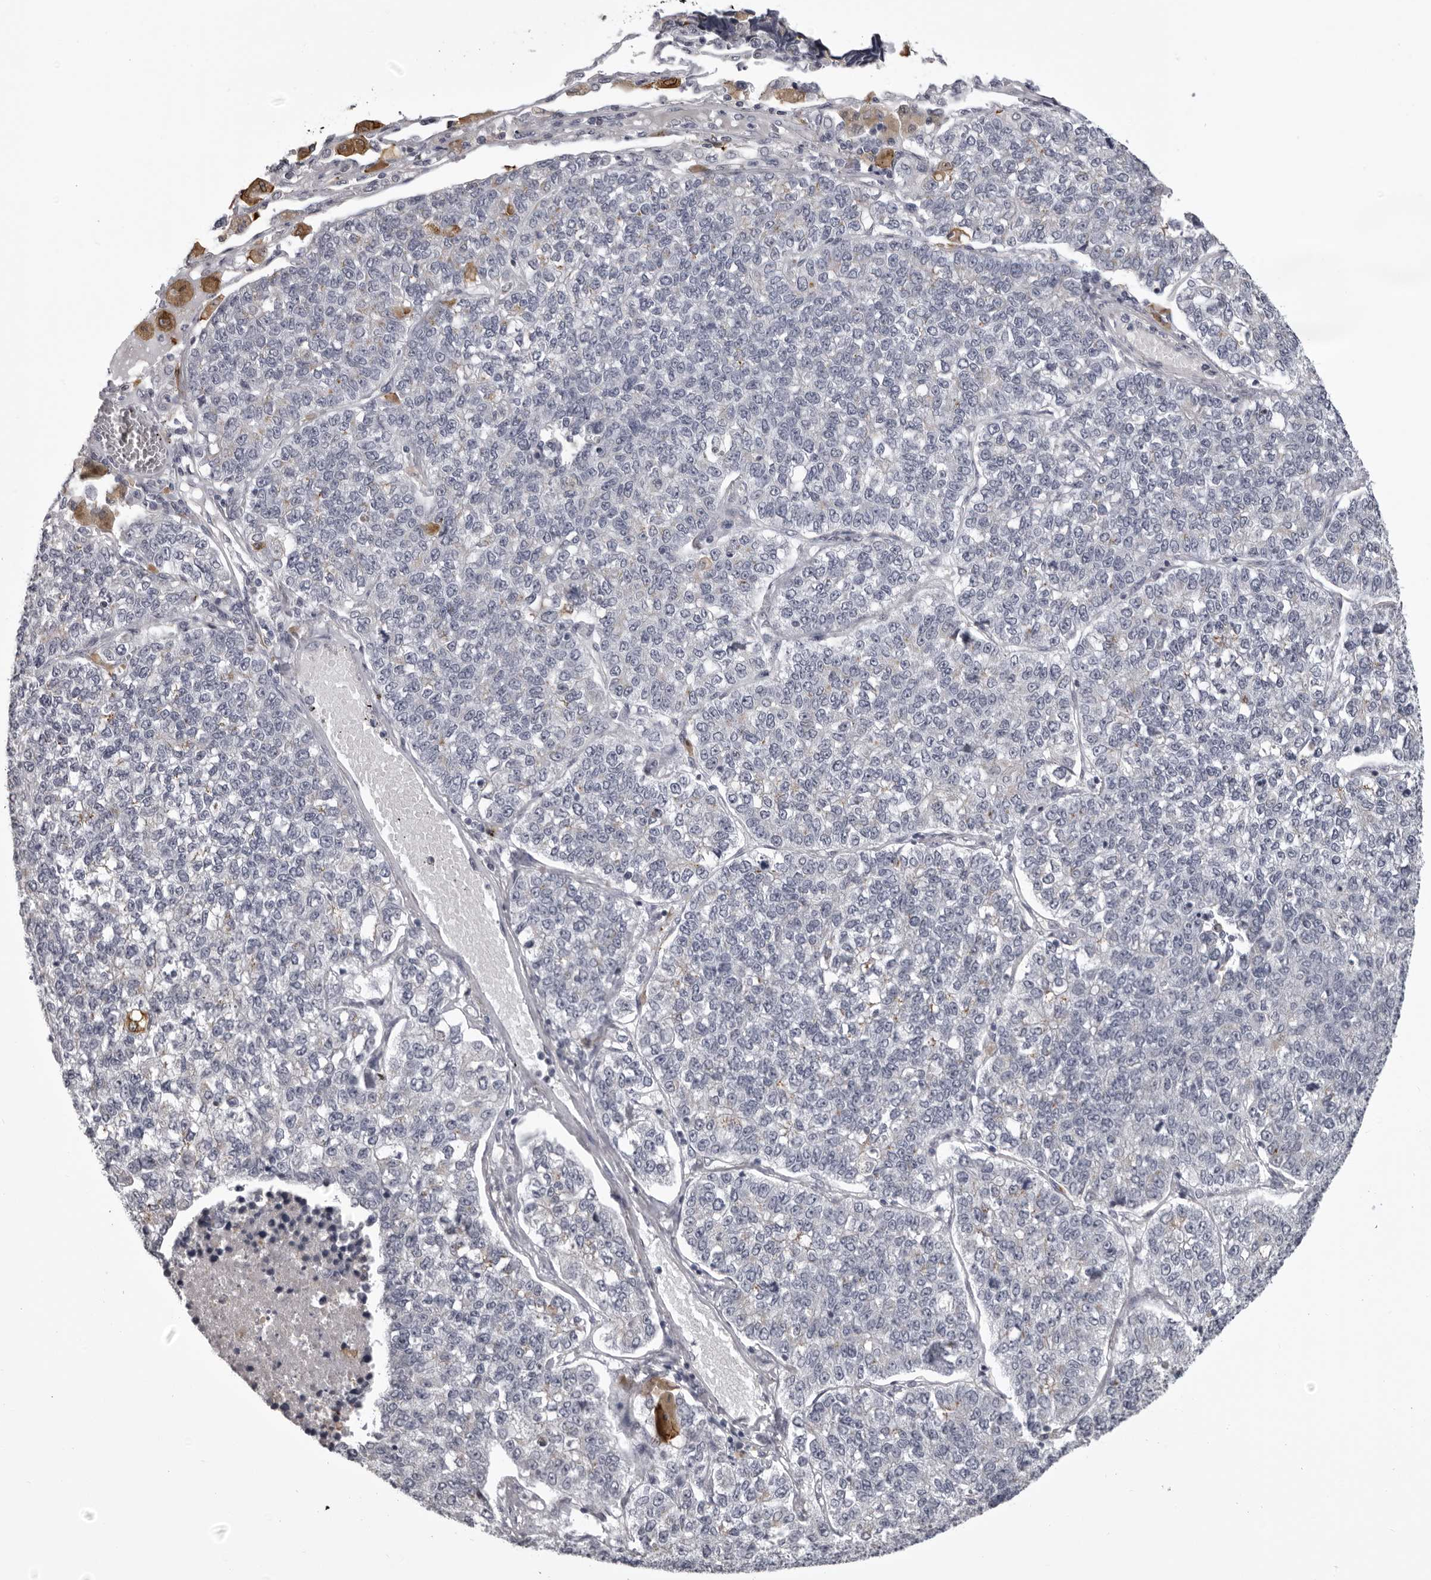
{"staining": {"intensity": "negative", "quantity": "none", "location": "none"}, "tissue": "lung cancer", "cell_type": "Tumor cells", "image_type": "cancer", "snomed": [{"axis": "morphology", "description": "Adenocarcinoma, NOS"}, {"axis": "topography", "description": "Lung"}], "caption": "Tumor cells show no significant protein expression in lung cancer.", "gene": "NCEH1", "patient": {"sex": "male", "age": 49}}